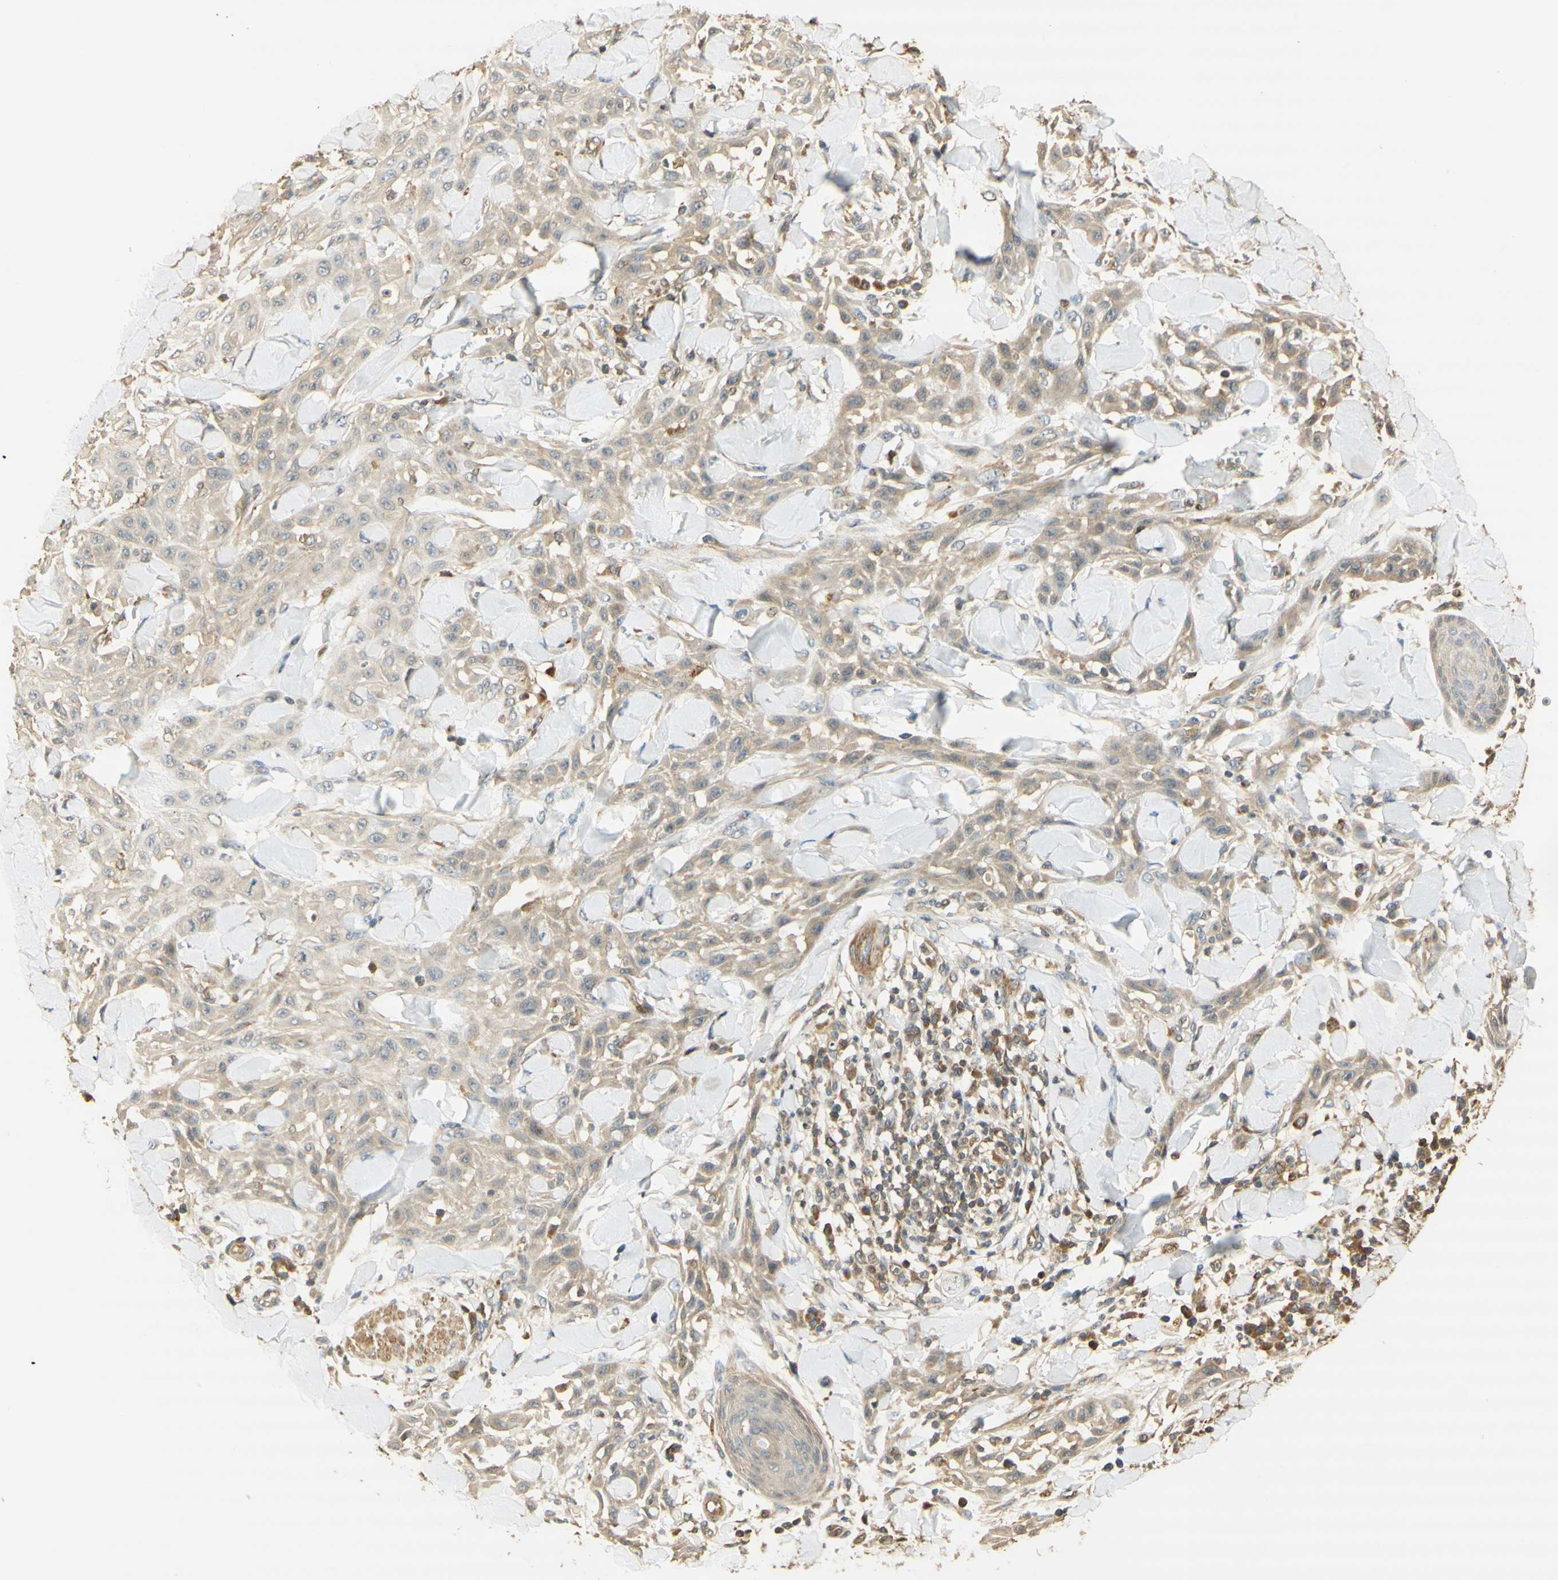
{"staining": {"intensity": "weak", "quantity": ">75%", "location": "cytoplasmic/membranous"}, "tissue": "skin cancer", "cell_type": "Tumor cells", "image_type": "cancer", "snomed": [{"axis": "morphology", "description": "Squamous cell carcinoma, NOS"}, {"axis": "topography", "description": "Skin"}], "caption": "Human skin cancer stained with a brown dye exhibits weak cytoplasmic/membranous positive expression in about >75% of tumor cells.", "gene": "AGER", "patient": {"sex": "male", "age": 24}}